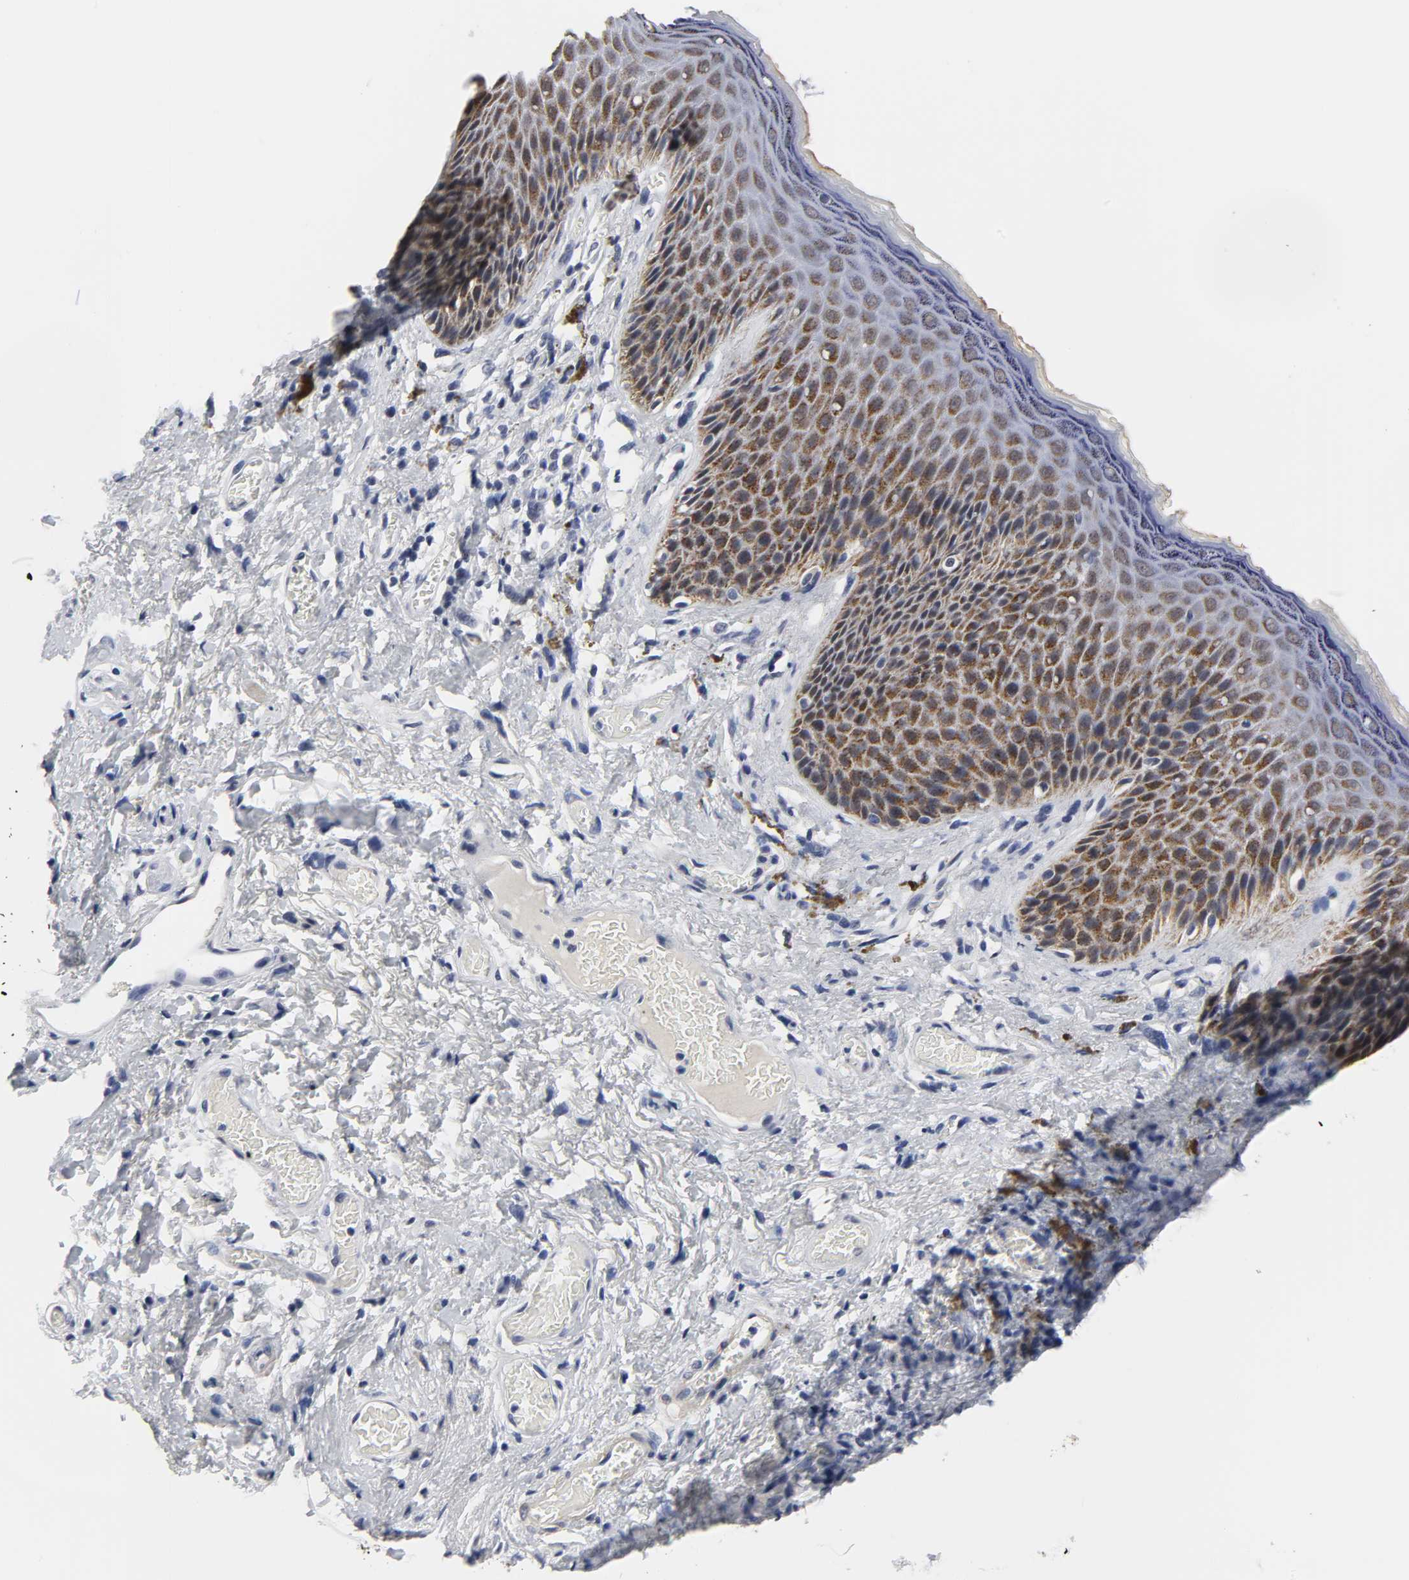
{"staining": {"intensity": "moderate", "quantity": "25%-75%", "location": "cytoplasmic/membranous,nuclear"}, "tissue": "skin", "cell_type": "Epidermal cells", "image_type": "normal", "snomed": [{"axis": "morphology", "description": "Normal tissue, NOS"}, {"axis": "topography", "description": "Anal"}], "caption": "Protein staining of normal skin shows moderate cytoplasmic/membranous,nuclear expression in about 25%-75% of epidermal cells.", "gene": "GRHL2", "patient": {"sex": "female", "age": 46}}